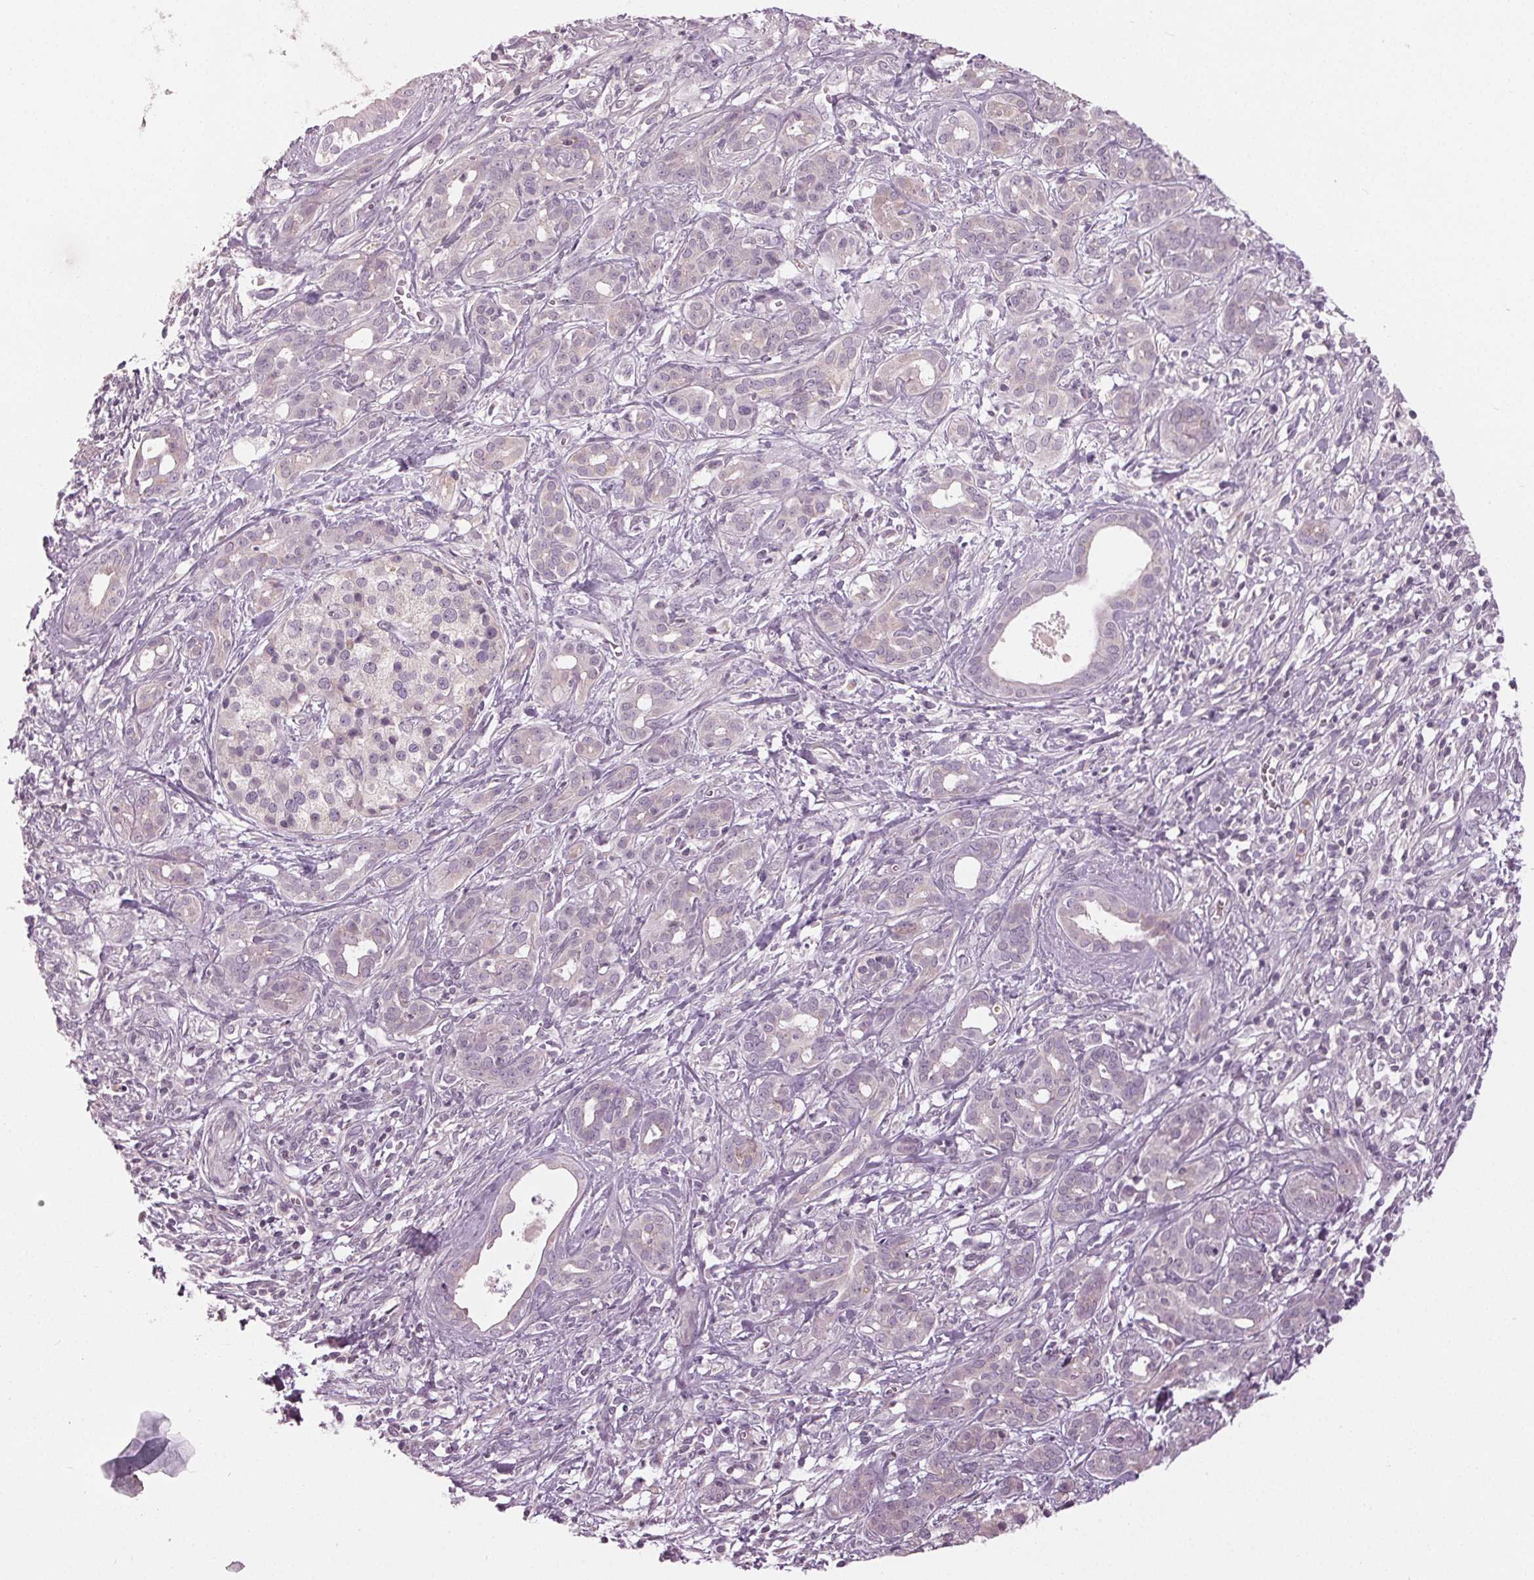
{"staining": {"intensity": "negative", "quantity": "none", "location": "none"}, "tissue": "pancreatic cancer", "cell_type": "Tumor cells", "image_type": "cancer", "snomed": [{"axis": "morphology", "description": "Adenocarcinoma, NOS"}, {"axis": "topography", "description": "Pancreas"}], "caption": "An image of pancreatic cancer (adenocarcinoma) stained for a protein demonstrates no brown staining in tumor cells.", "gene": "ZNF605", "patient": {"sex": "male", "age": 61}}